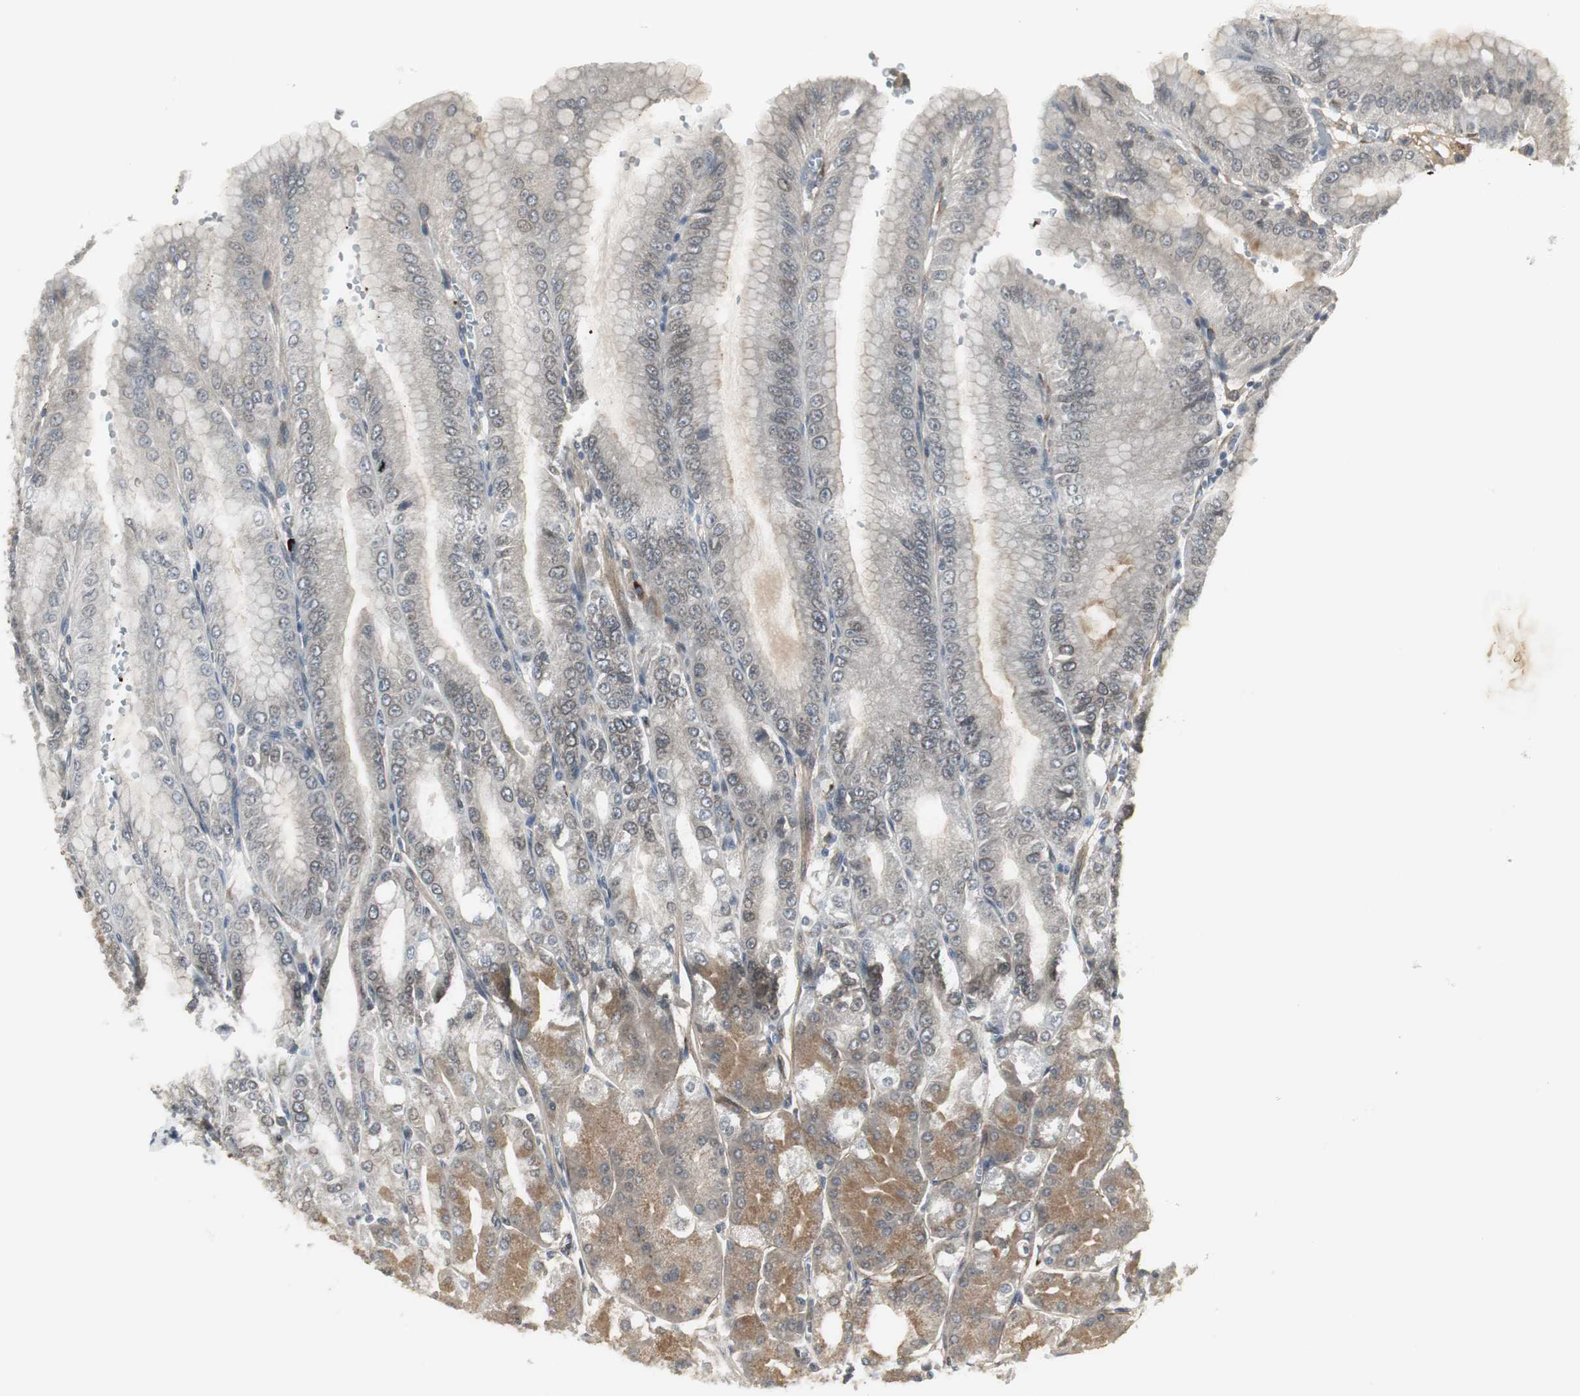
{"staining": {"intensity": "moderate", "quantity": "25%-75%", "location": "cytoplasmic/membranous"}, "tissue": "stomach", "cell_type": "Glandular cells", "image_type": "normal", "snomed": [{"axis": "morphology", "description": "Normal tissue, NOS"}, {"axis": "topography", "description": "Stomach, lower"}], "caption": "A photomicrograph of stomach stained for a protein displays moderate cytoplasmic/membranous brown staining in glandular cells. (Brightfield microscopy of DAB IHC at high magnification).", "gene": "SCYL3", "patient": {"sex": "male", "age": 71}}